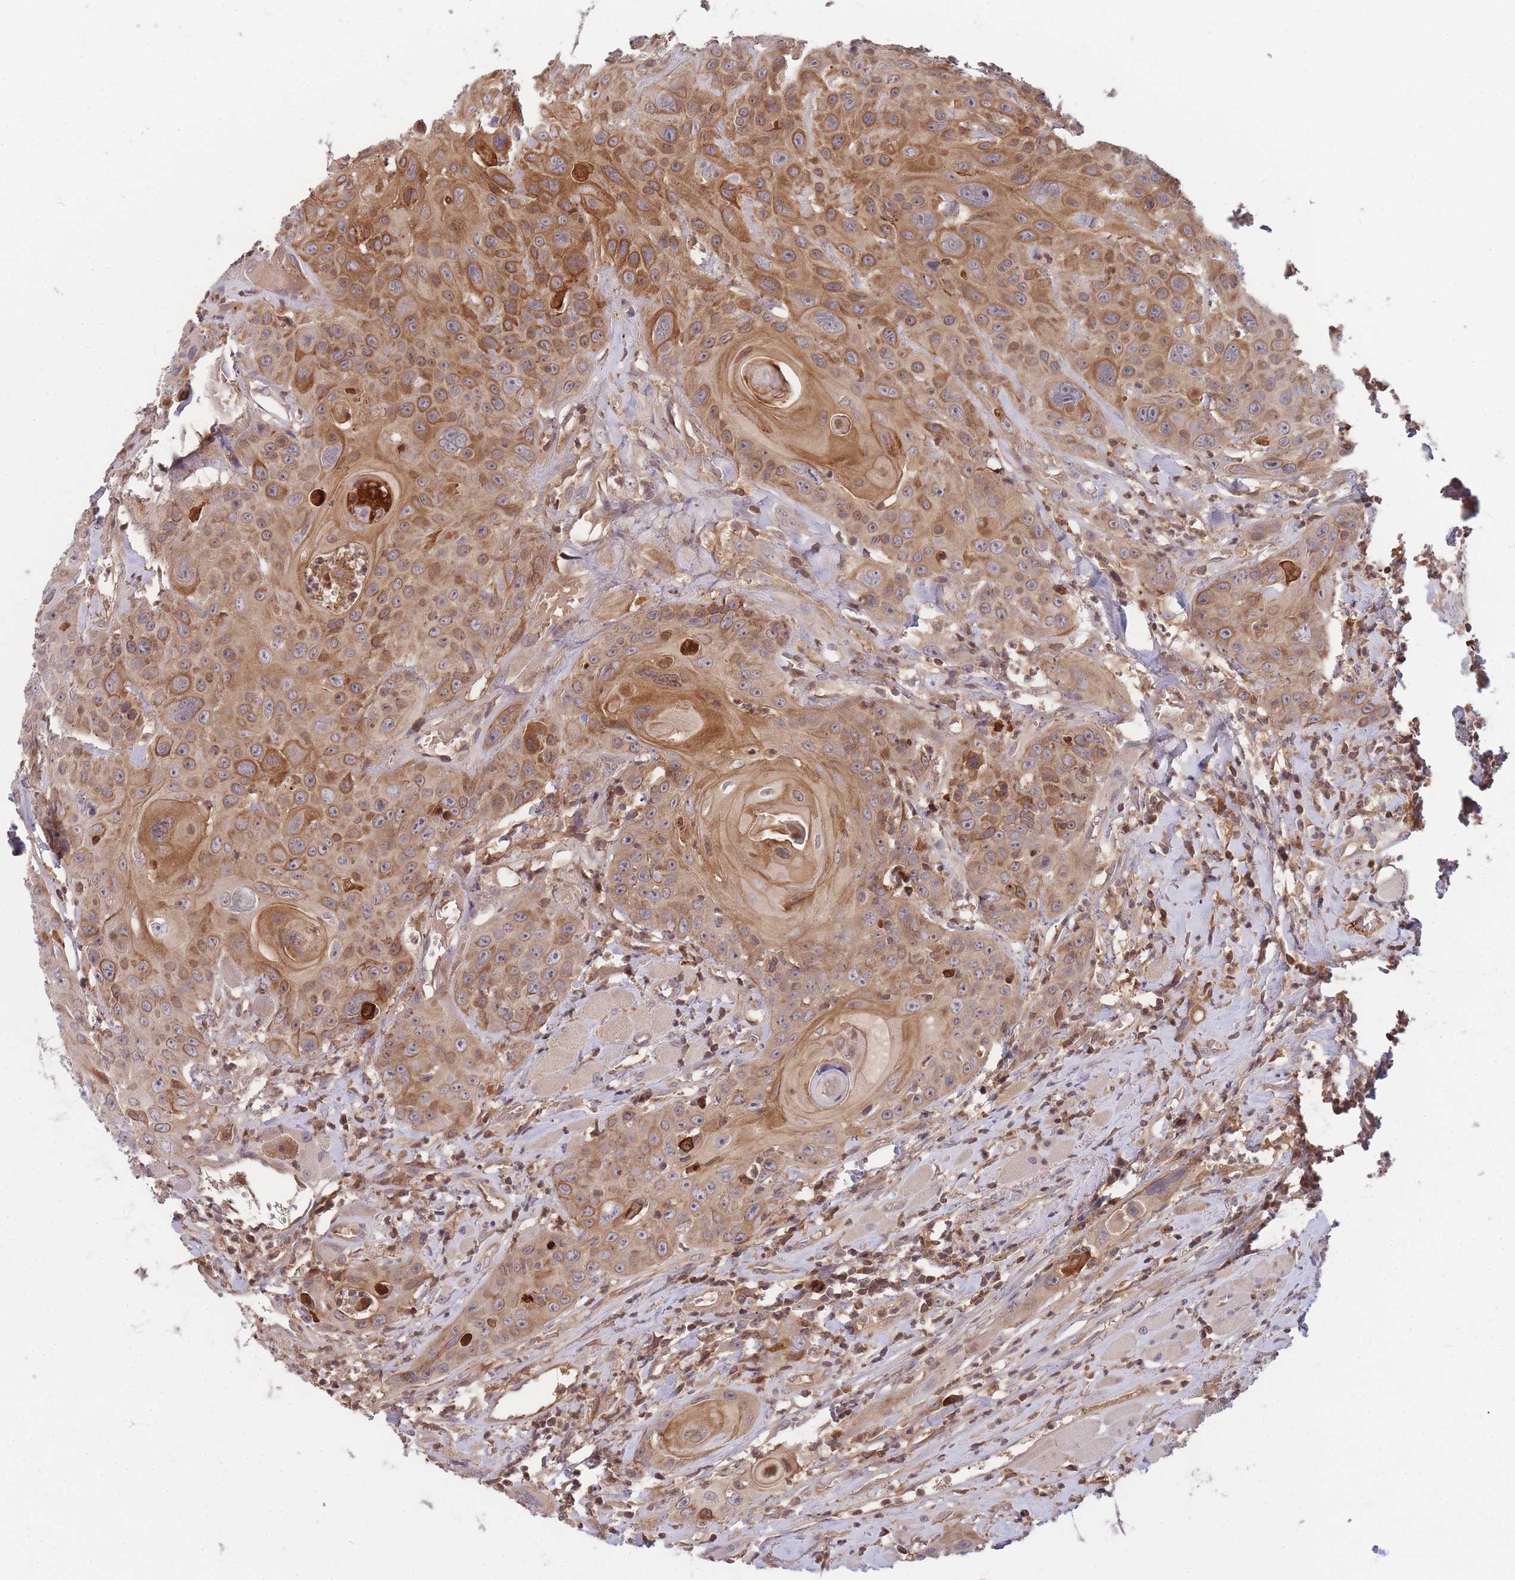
{"staining": {"intensity": "moderate", "quantity": ">75%", "location": "cytoplasmic/membranous"}, "tissue": "head and neck cancer", "cell_type": "Tumor cells", "image_type": "cancer", "snomed": [{"axis": "morphology", "description": "Squamous cell carcinoma, NOS"}, {"axis": "topography", "description": "Head-Neck"}], "caption": "The histopathology image shows a brown stain indicating the presence of a protein in the cytoplasmic/membranous of tumor cells in squamous cell carcinoma (head and neck).", "gene": "RALGDS", "patient": {"sex": "female", "age": 59}}